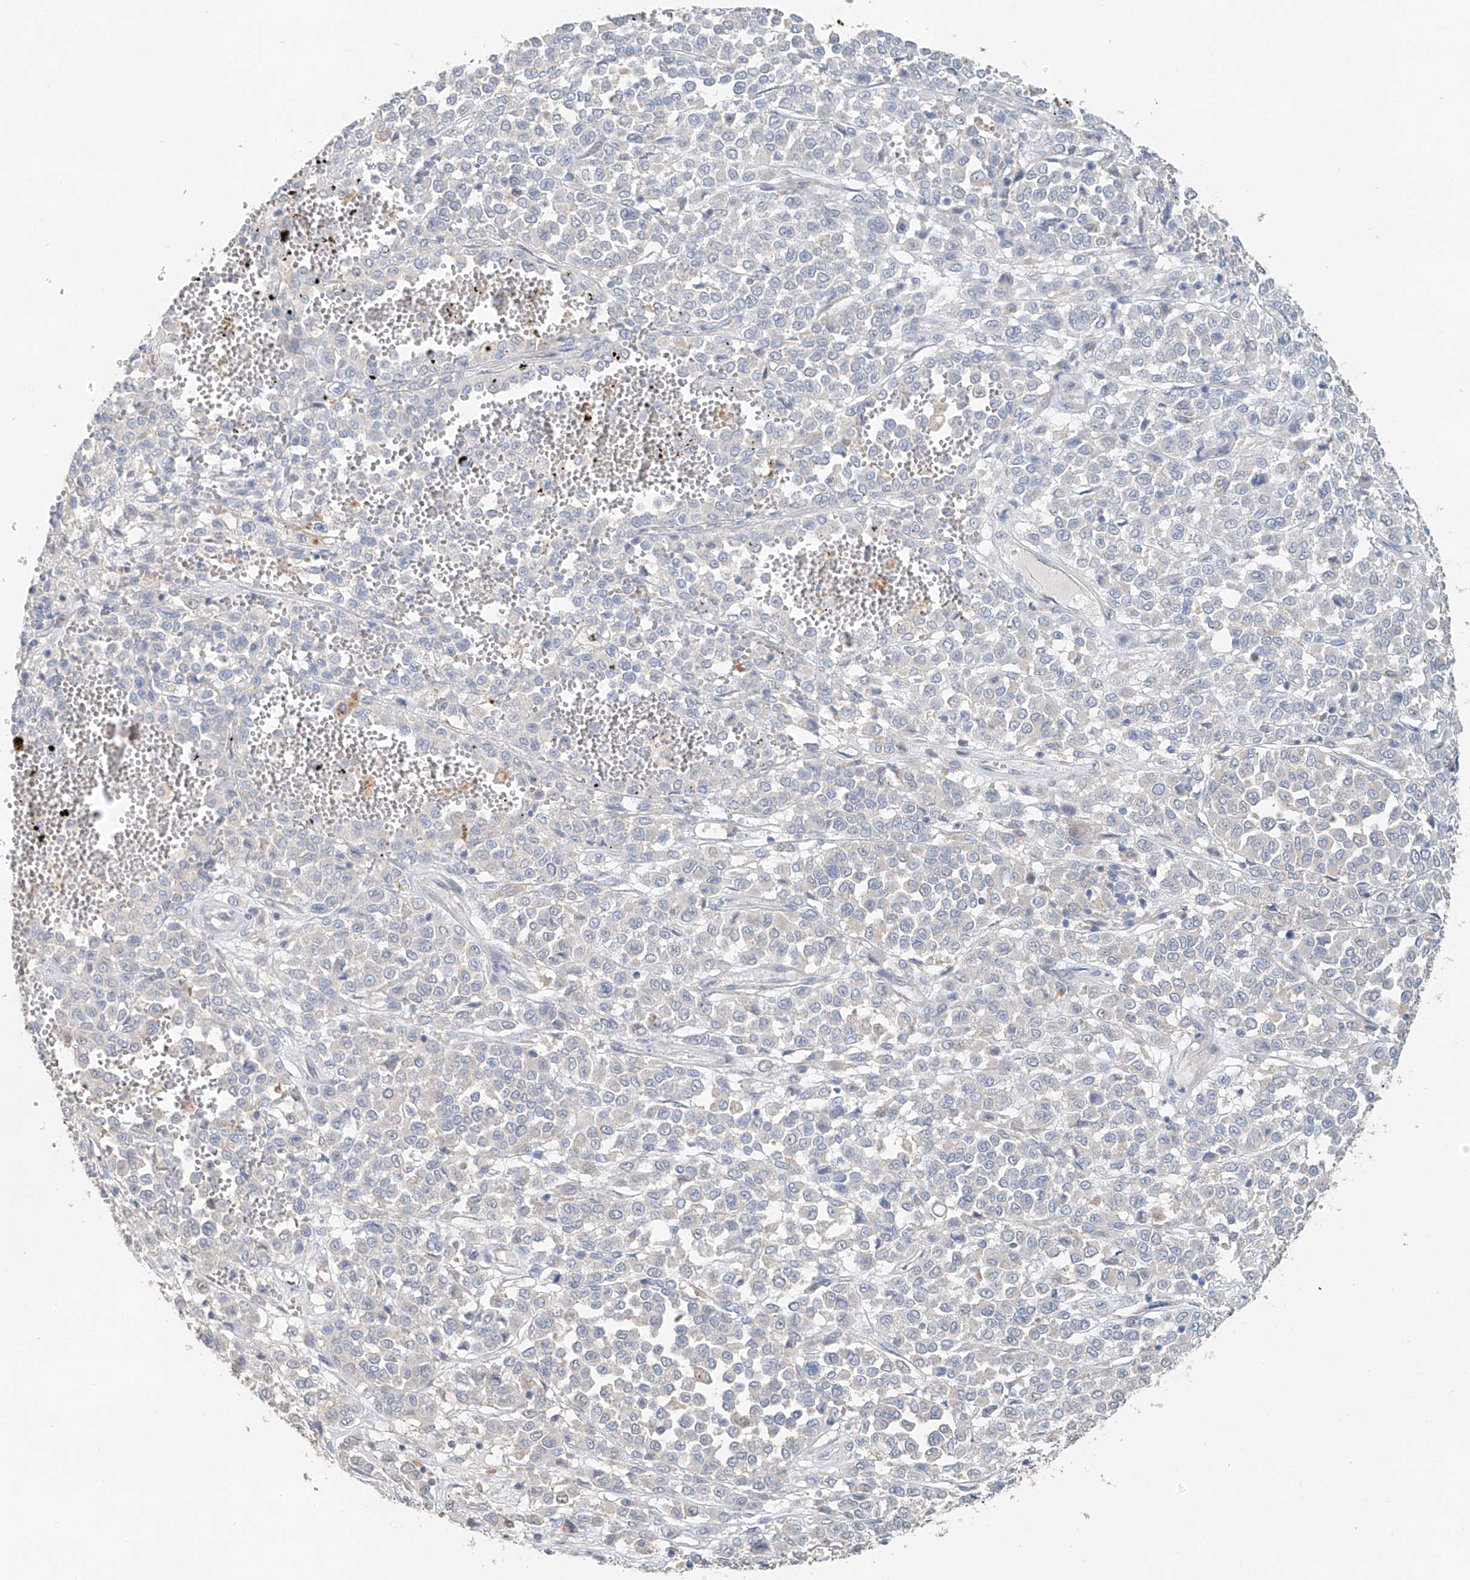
{"staining": {"intensity": "negative", "quantity": "none", "location": "none"}, "tissue": "melanoma", "cell_type": "Tumor cells", "image_type": "cancer", "snomed": [{"axis": "morphology", "description": "Malignant melanoma, Metastatic site"}, {"axis": "topography", "description": "Pancreas"}], "caption": "Tumor cells show no significant staining in melanoma.", "gene": "TRIM47", "patient": {"sex": "female", "age": 30}}